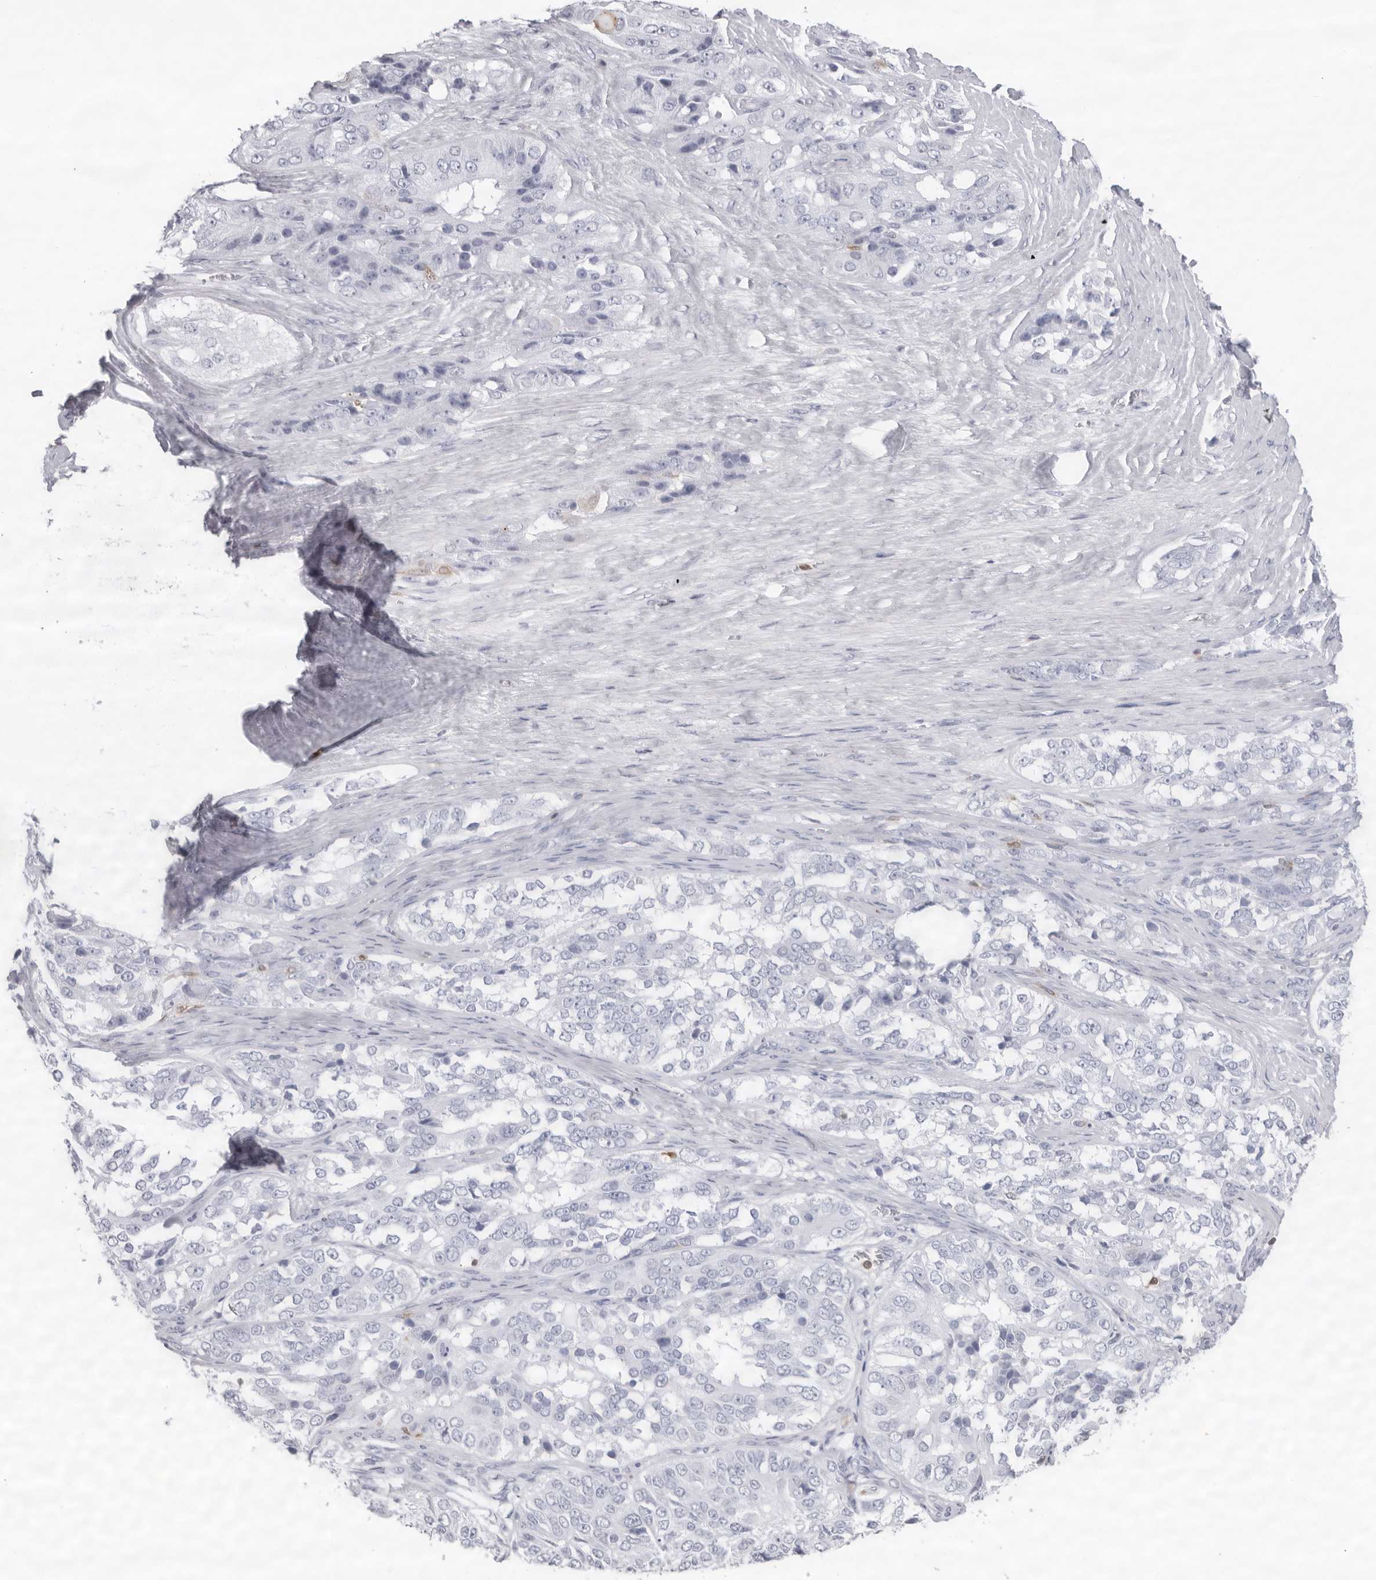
{"staining": {"intensity": "negative", "quantity": "none", "location": "none"}, "tissue": "ovarian cancer", "cell_type": "Tumor cells", "image_type": "cancer", "snomed": [{"axis": "morphology", "description": "Carcinoma, endometroid"}, {"axis": "topography", "description": "Ovary"}], "caption": "A photomicrograph of human ovarian cancer (endometroid carcinoma) is negative for staining in tumor cells. The staining was performed using DAB (3,3'-diaminobenzidine) to visualize the protein expression in brown, while the nuclei were stained in blue with hematoxylin (Magnification: 20x).", "gene": "FMNL1", "patient": {"sex": "female", "age": 51}}